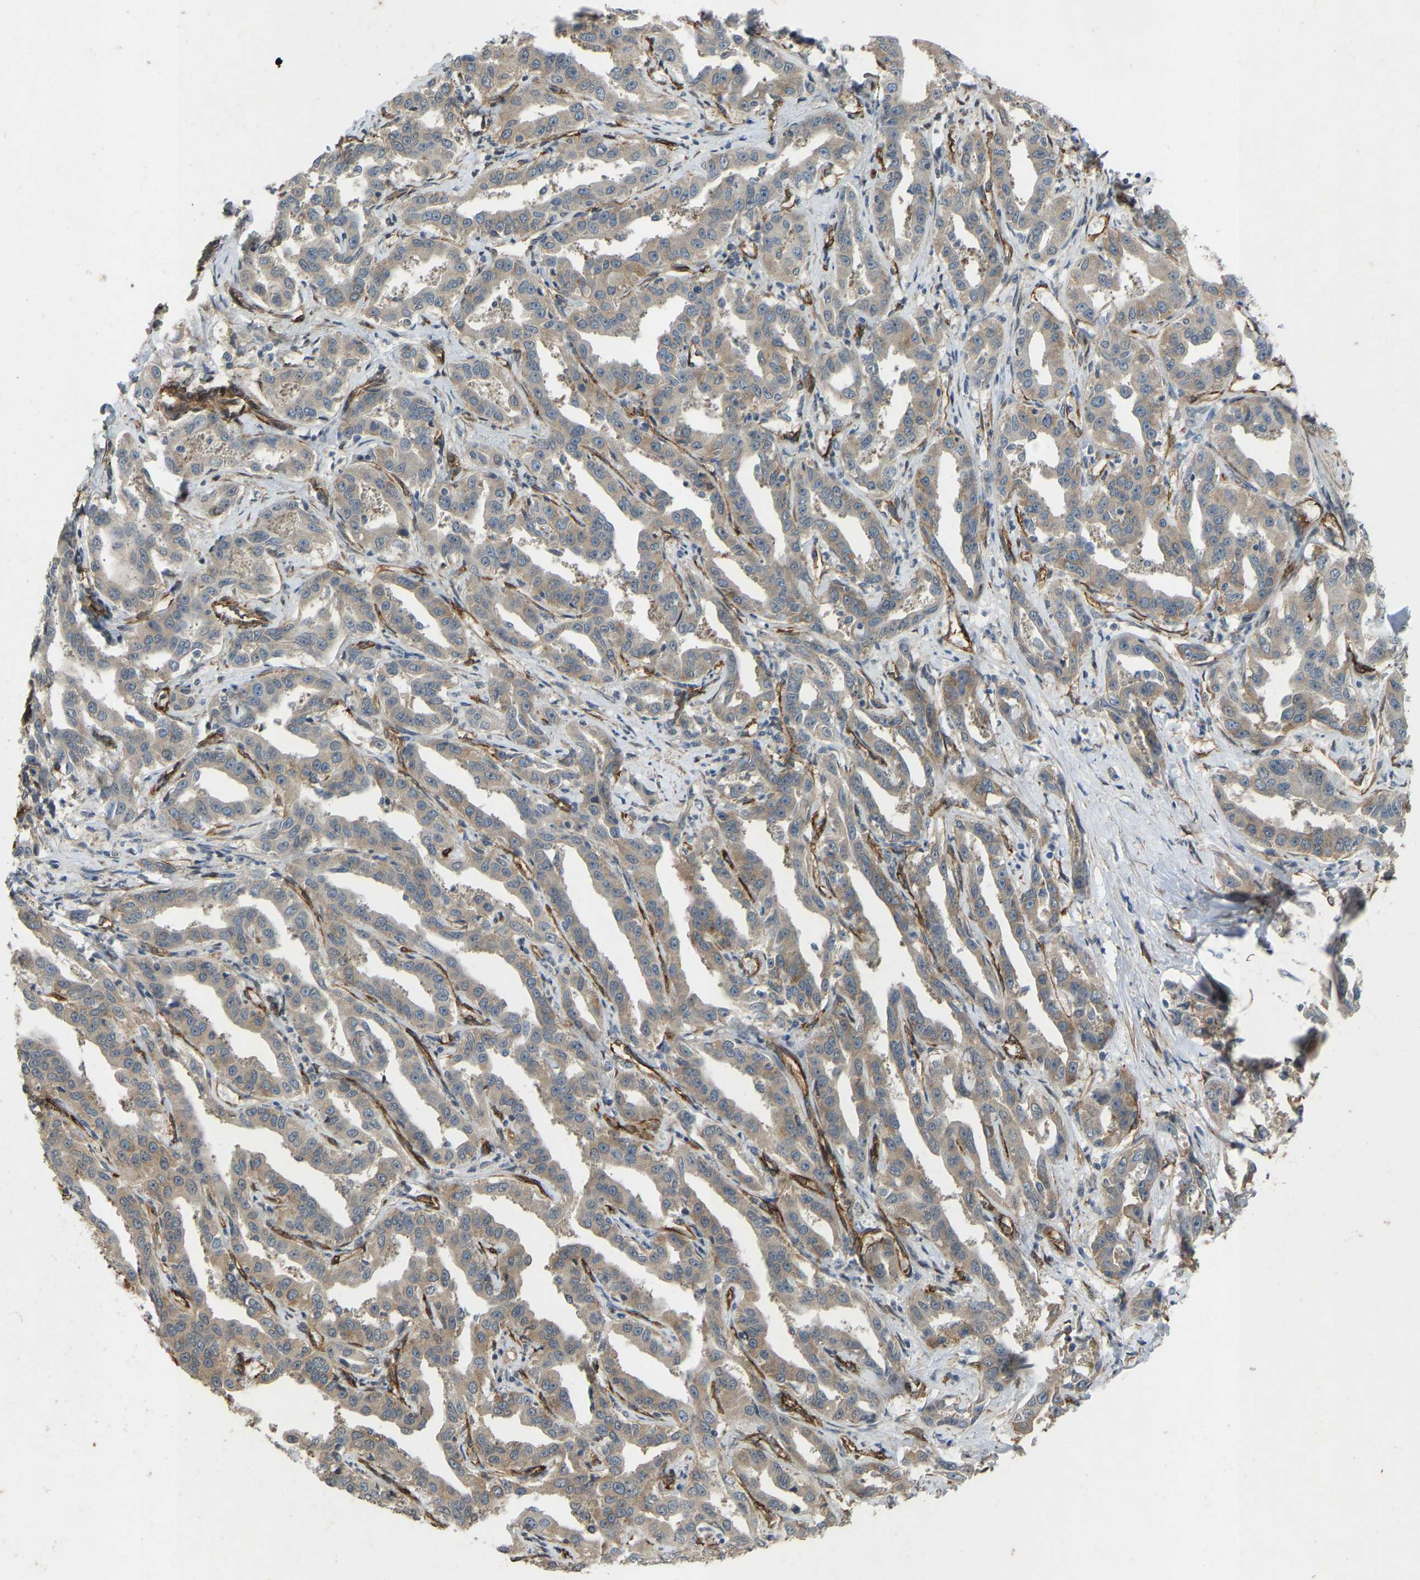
{"staining": {"intensity": "weak", "quantity": "25%-75%", "location": "cytoplasmic/membranous"}, "tissue": "liver cancer", "cell_type": "Tumor cells", "image_type": "cancer", "snomed": [{"axis": "morphology", "description": "Cholangiocarcinoma"}, {"axis": "topography", "description": "Liver"}], "caption": "Protein staining shows weak cytoplasmic/membranous staining in about 25%-75% of tumor cells in cholangiocarcinoma (liver).", "gene": "NMB", "patient": {"sex": "male", "age": 59}}